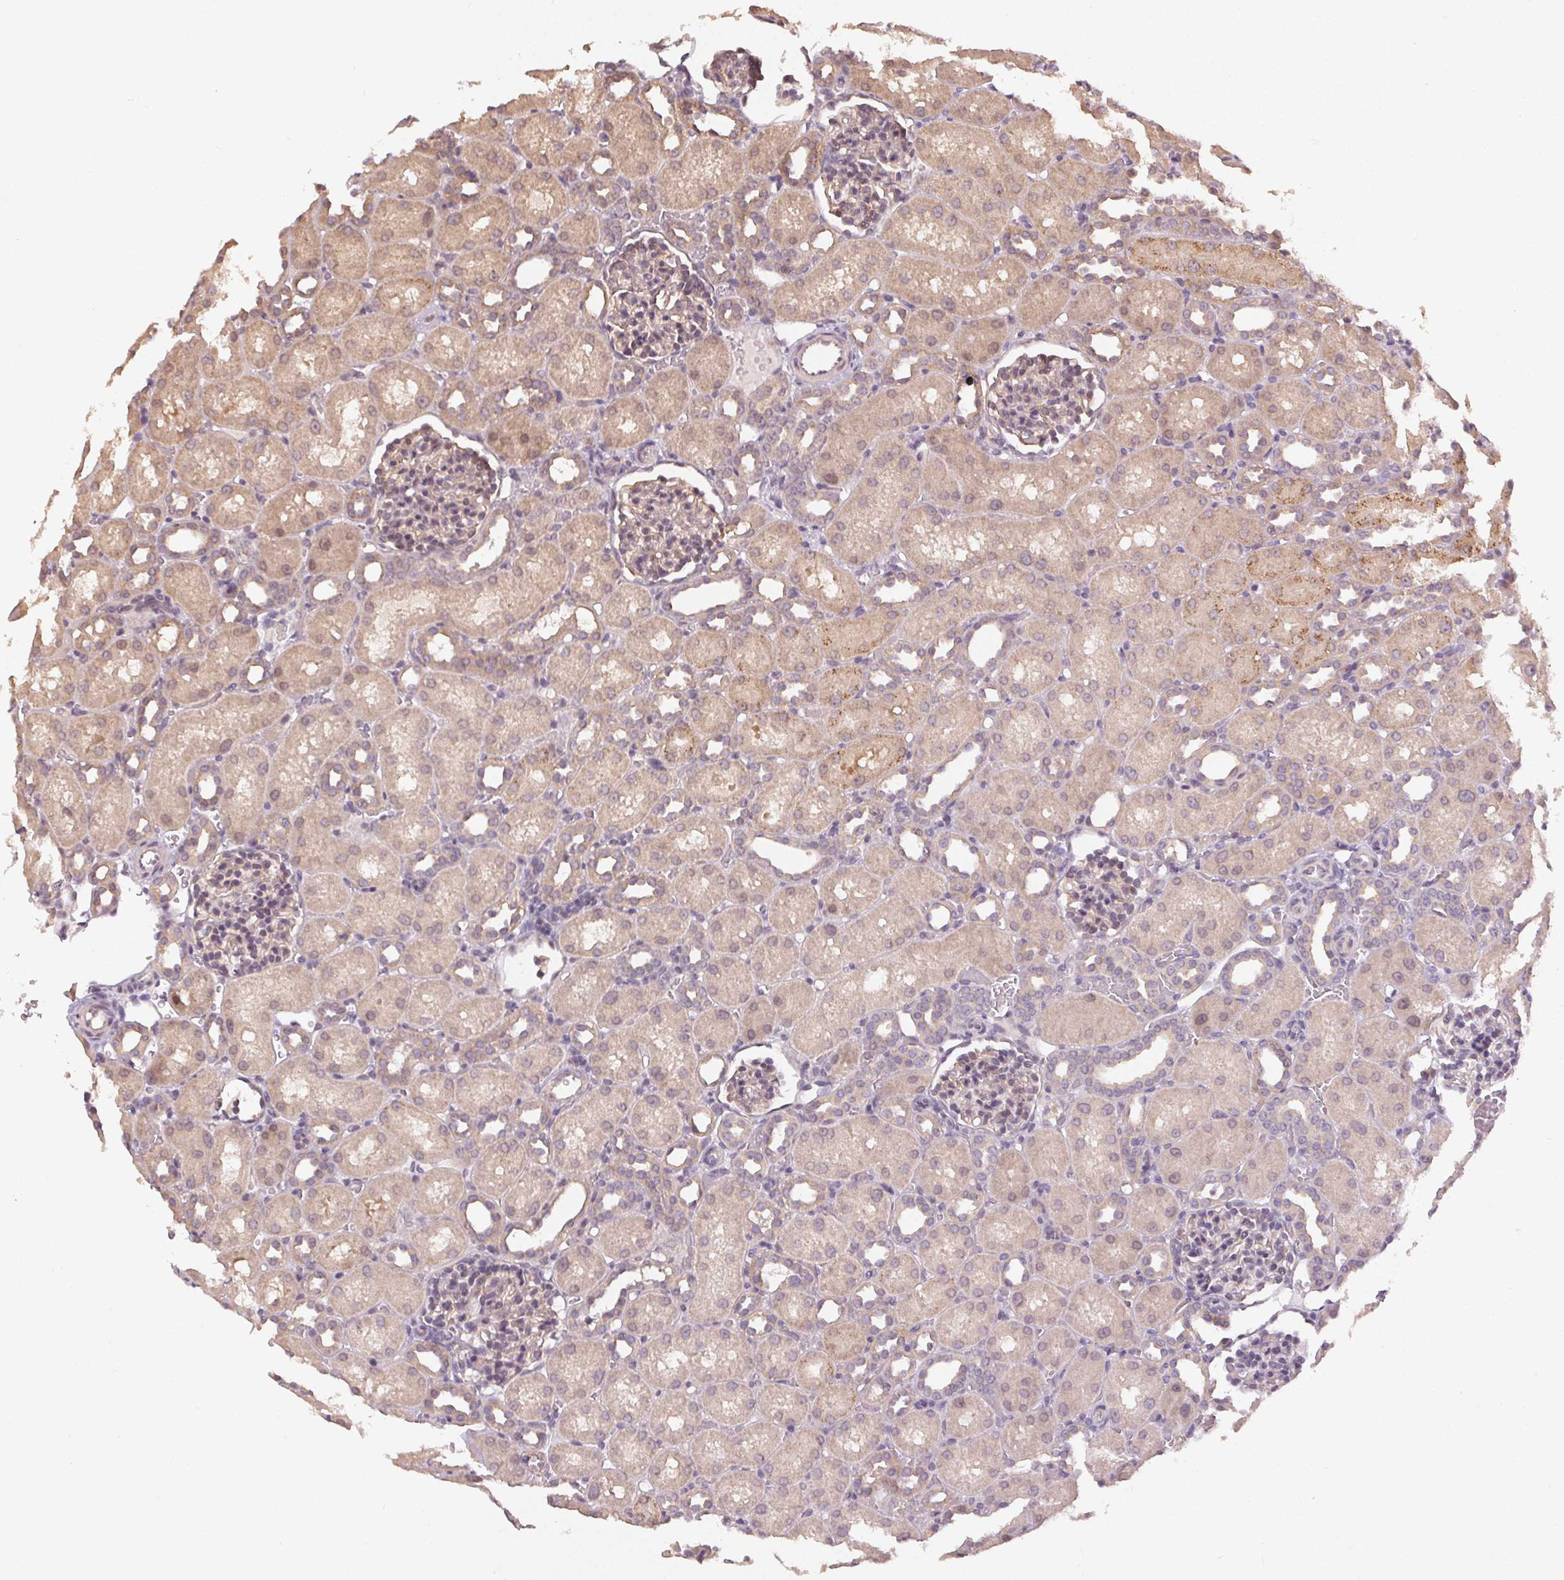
{"staining": {"intensity": "weak", "quantity": "25%-75%", "location": "cytoplasmic/membranous"}, "tissue": "kidney", "cell_type": "Cells in glomeruli", "image_type": "normal", "snomed": [{"axis": "morphology", "description": "Normal tissue, NOS"}, {"axis": "topography", "description": "Kidney"}], "caption": "Brown immunohistochemical staining in unremarkable human kidney reveals weak cytoplasmic/membranous expression in approximately 25%-75% of cells in glomeruli.", "gene": "ATP1B3", "patient": {"sex": "male", "age": 1}}